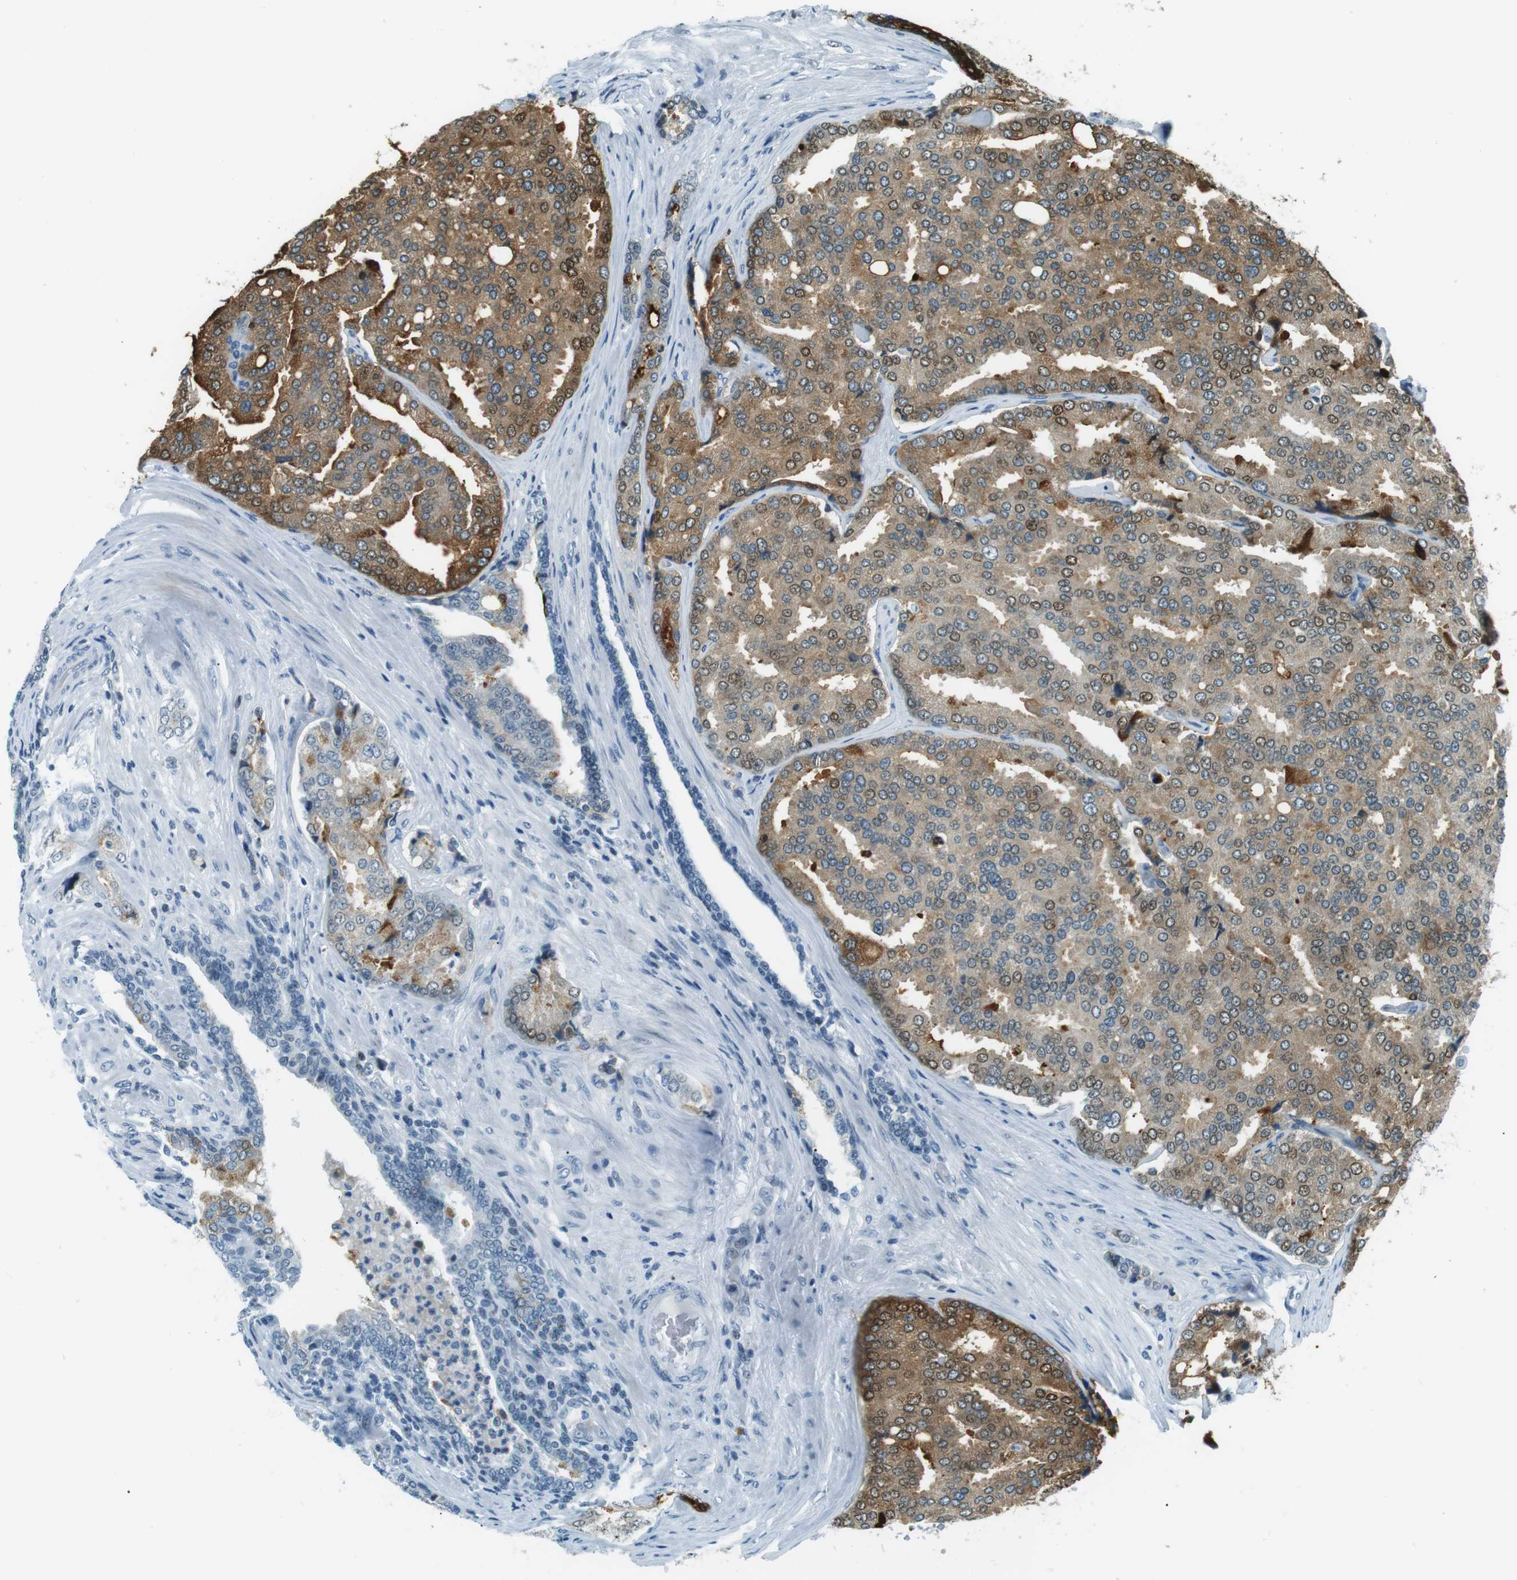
{"staining": {"intensity": "moderate", "quantity": "25%-75%", "location": "cytoplasmic/membranous"}, "tissue": "prostate cancer", "cell_type": "Tumor cells", "image_type": "cancer", "snomed": [{"axis": "morphology", "description": "Adenocarcinoma, High grade"}, {"axis": "topography", "description": "Prostate"}], "caption": "Immunohistochemical staining of human prostate cancer shows medium levels of moderate cytoplasmic/membranous protein staining in approximately 25%-75% of tumor cells. Nuclei are stained in blue.", "gene": "PJA1", "patient": {"sex": "male", "age": 50}}